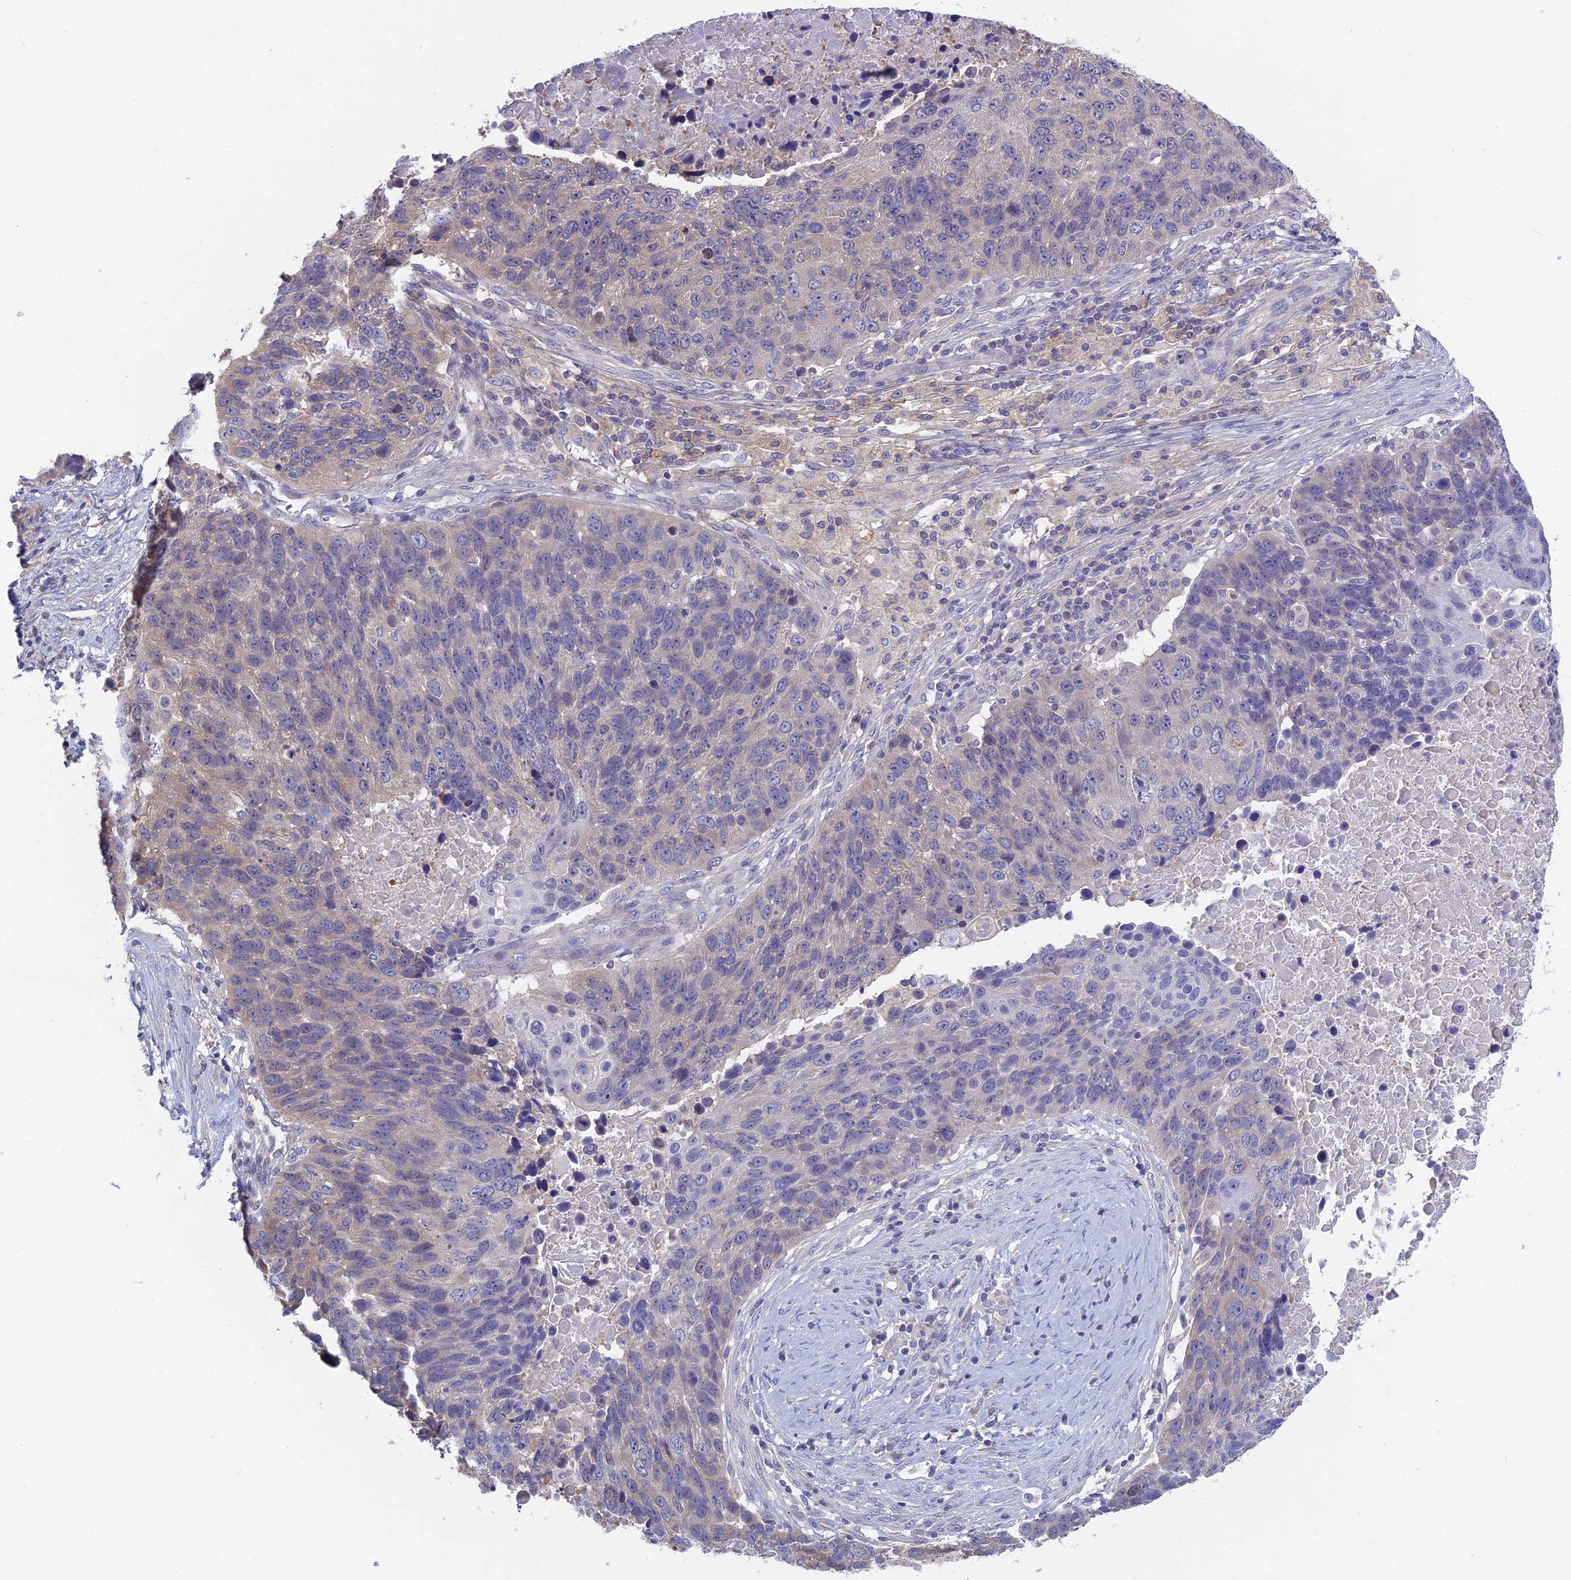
{"staining": {"intensity": "negative", "quantity": "none", "location": "none"}, "tissue": "lung cancer", "cell_type": "Tumor cells", "image_type": "cancer", "snomed": [{"axis": "morphology", "description": "Normal tissue, NOS"}, {"axis": "morphology", "description": "Squamous cell carcinoma, NOS"}, {"axis": "topography", "description": "Lymph node"}, {"axis": "topography", "description": "Lung"}], "caption": "Immunohistochemical staining of human lung cancer exhibits no significant staining in tumor cells.", "gene": "SNAP91", "patient": {"sex": "male", "age": 66}}